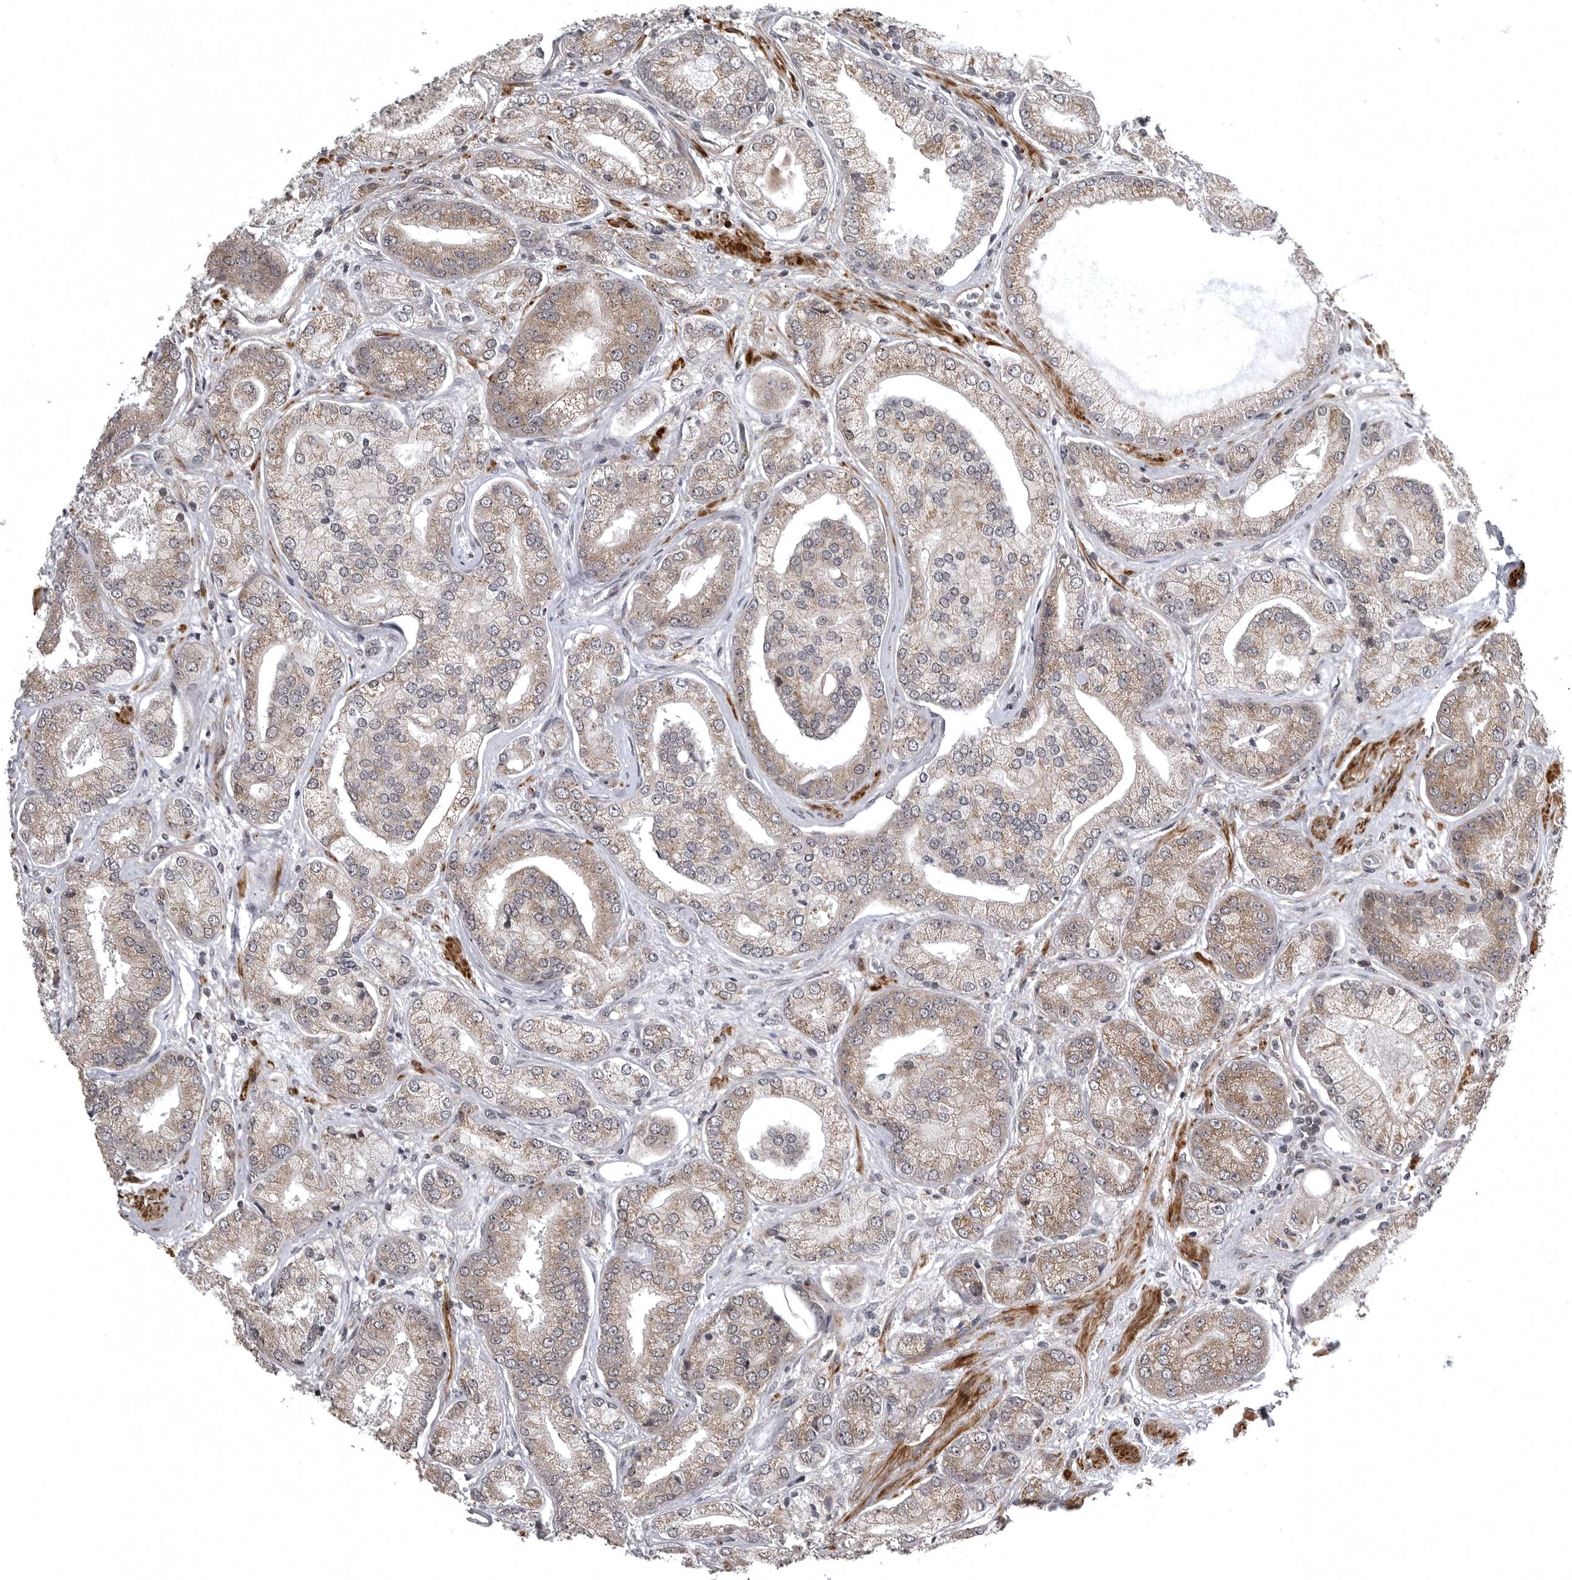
{"staining": {"intensity": "moderate", "quantity": ">75%", "location": "cytoplasmic/membranous"}, "tissue": "prostate cancer", "cell_type": "Tumor cells", "image_type": "cancer", "snomed": [{"axis": "morphology", "description": "Adenocarcinoma, High grade"}, {"axis": "topography", "description": "Prostate"}], "caption": "Prostate cancer (adenocarcinoma (high-grade)) was stained to show a protein in brown. There is medium levels of moderate cytoplasmic/membranous expression in about >75% of tumor cells. The staining was performed using DAB (3,3'-diaminobenzidine) to visualize the protein expression in brown, while the nuclei were stained in blue with hematoxylin (Magnification: 20x).", "gene": "SNX16", "patient": {"sex": "male", "age": 58}}